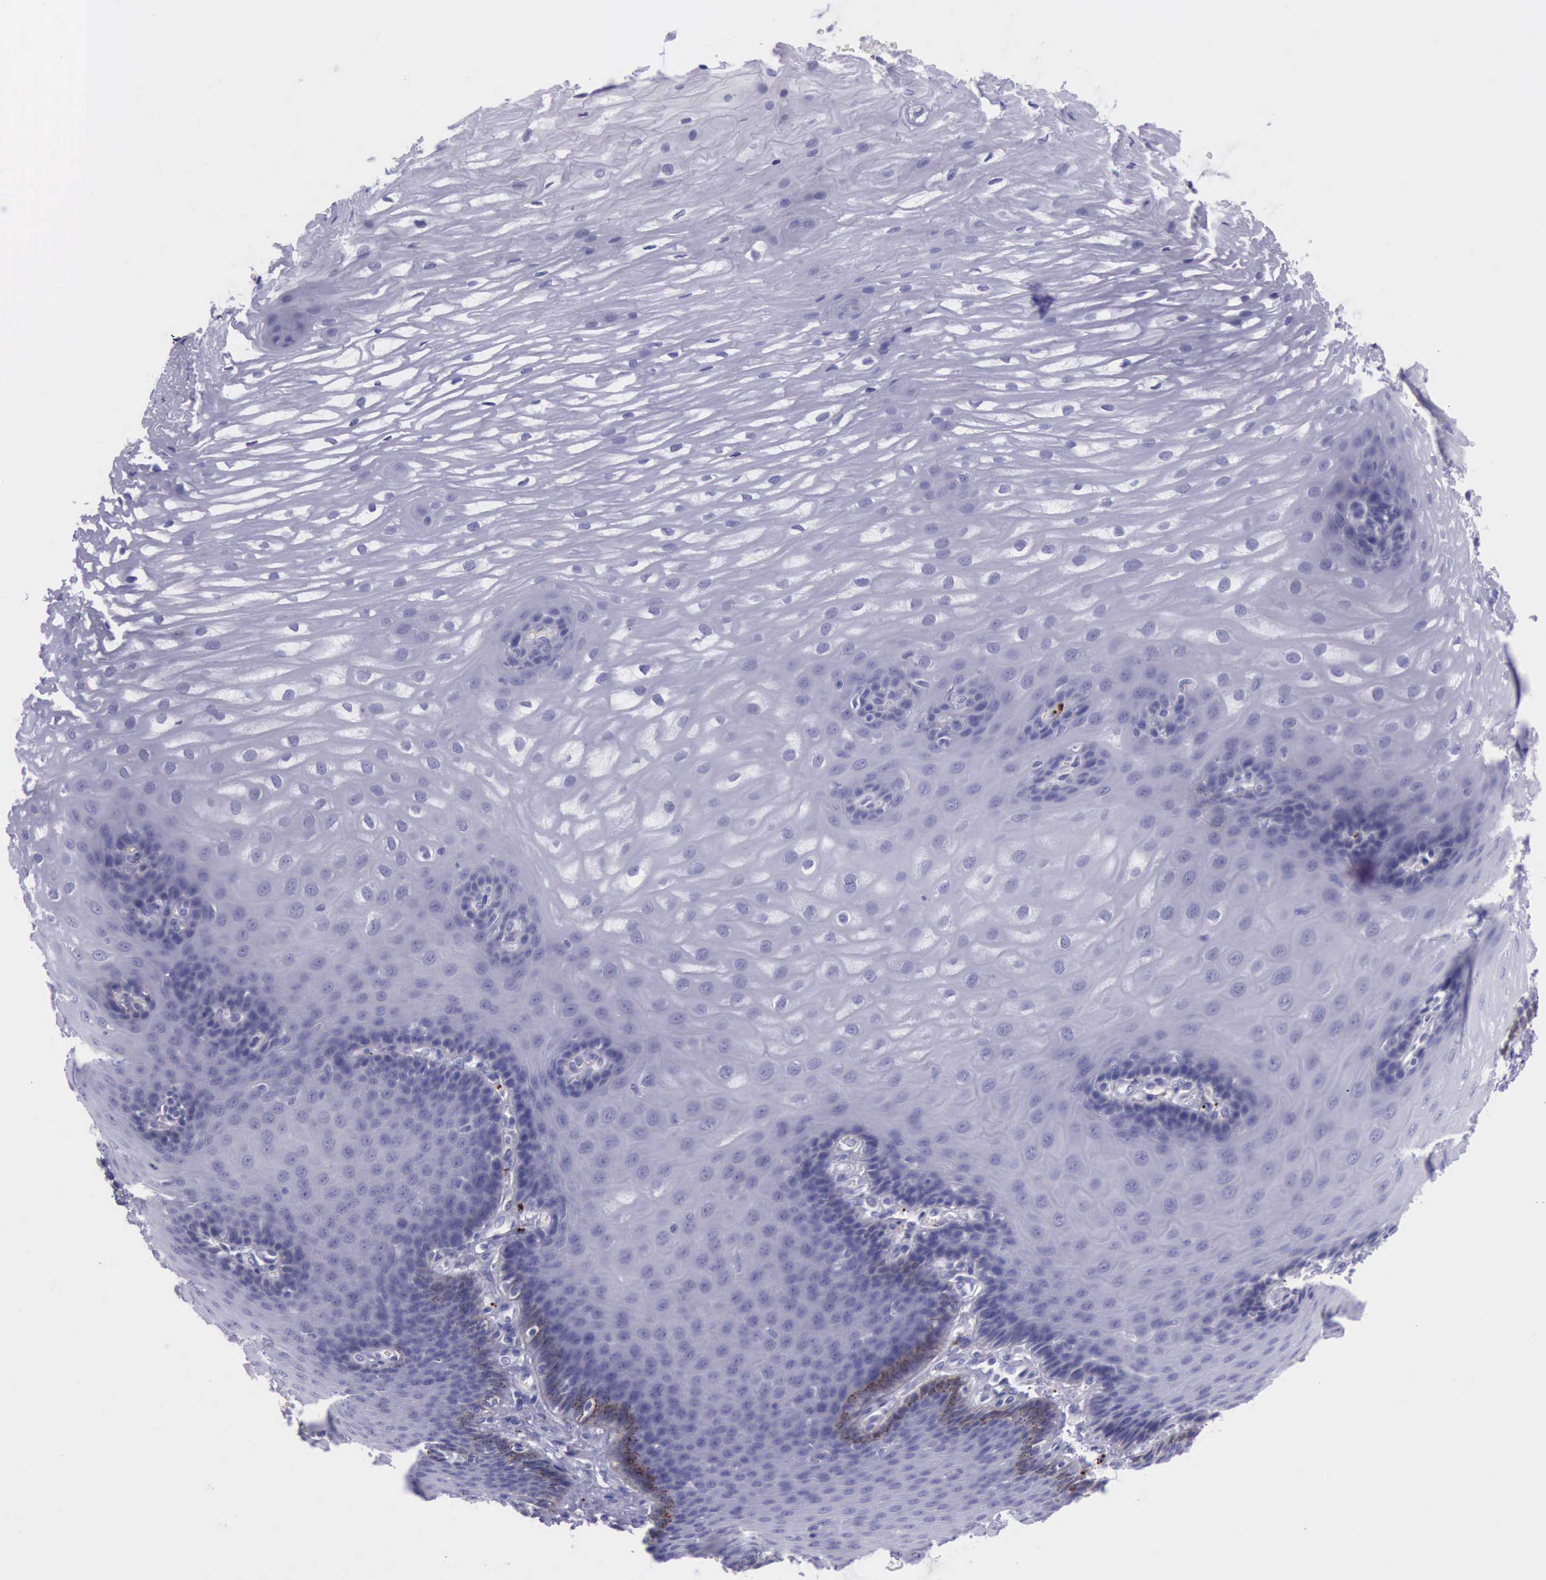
{"staining": {"intensity": "negative", "quantity": "none", "location": "none"}, "tissue": "esophagus", "cell_type": "Squamous epithelial cells", "image_type": "normal", "snomed": [{"axis": "morphology", "description": "Normal tissue, NOS"}, {"axis": "morphology", "description": "Adenocarcinoma, NOS"}, {"axis": "topography", "description": "Esophagus"}, {"axis": "topography", "description": "Stomach"}], "caption": "This is an IHC micrograph of normal esophagus. There is no expression in squamous epithelial cells.", "gene": "GLA", "patient": {"sex": "male", "age": 62}}